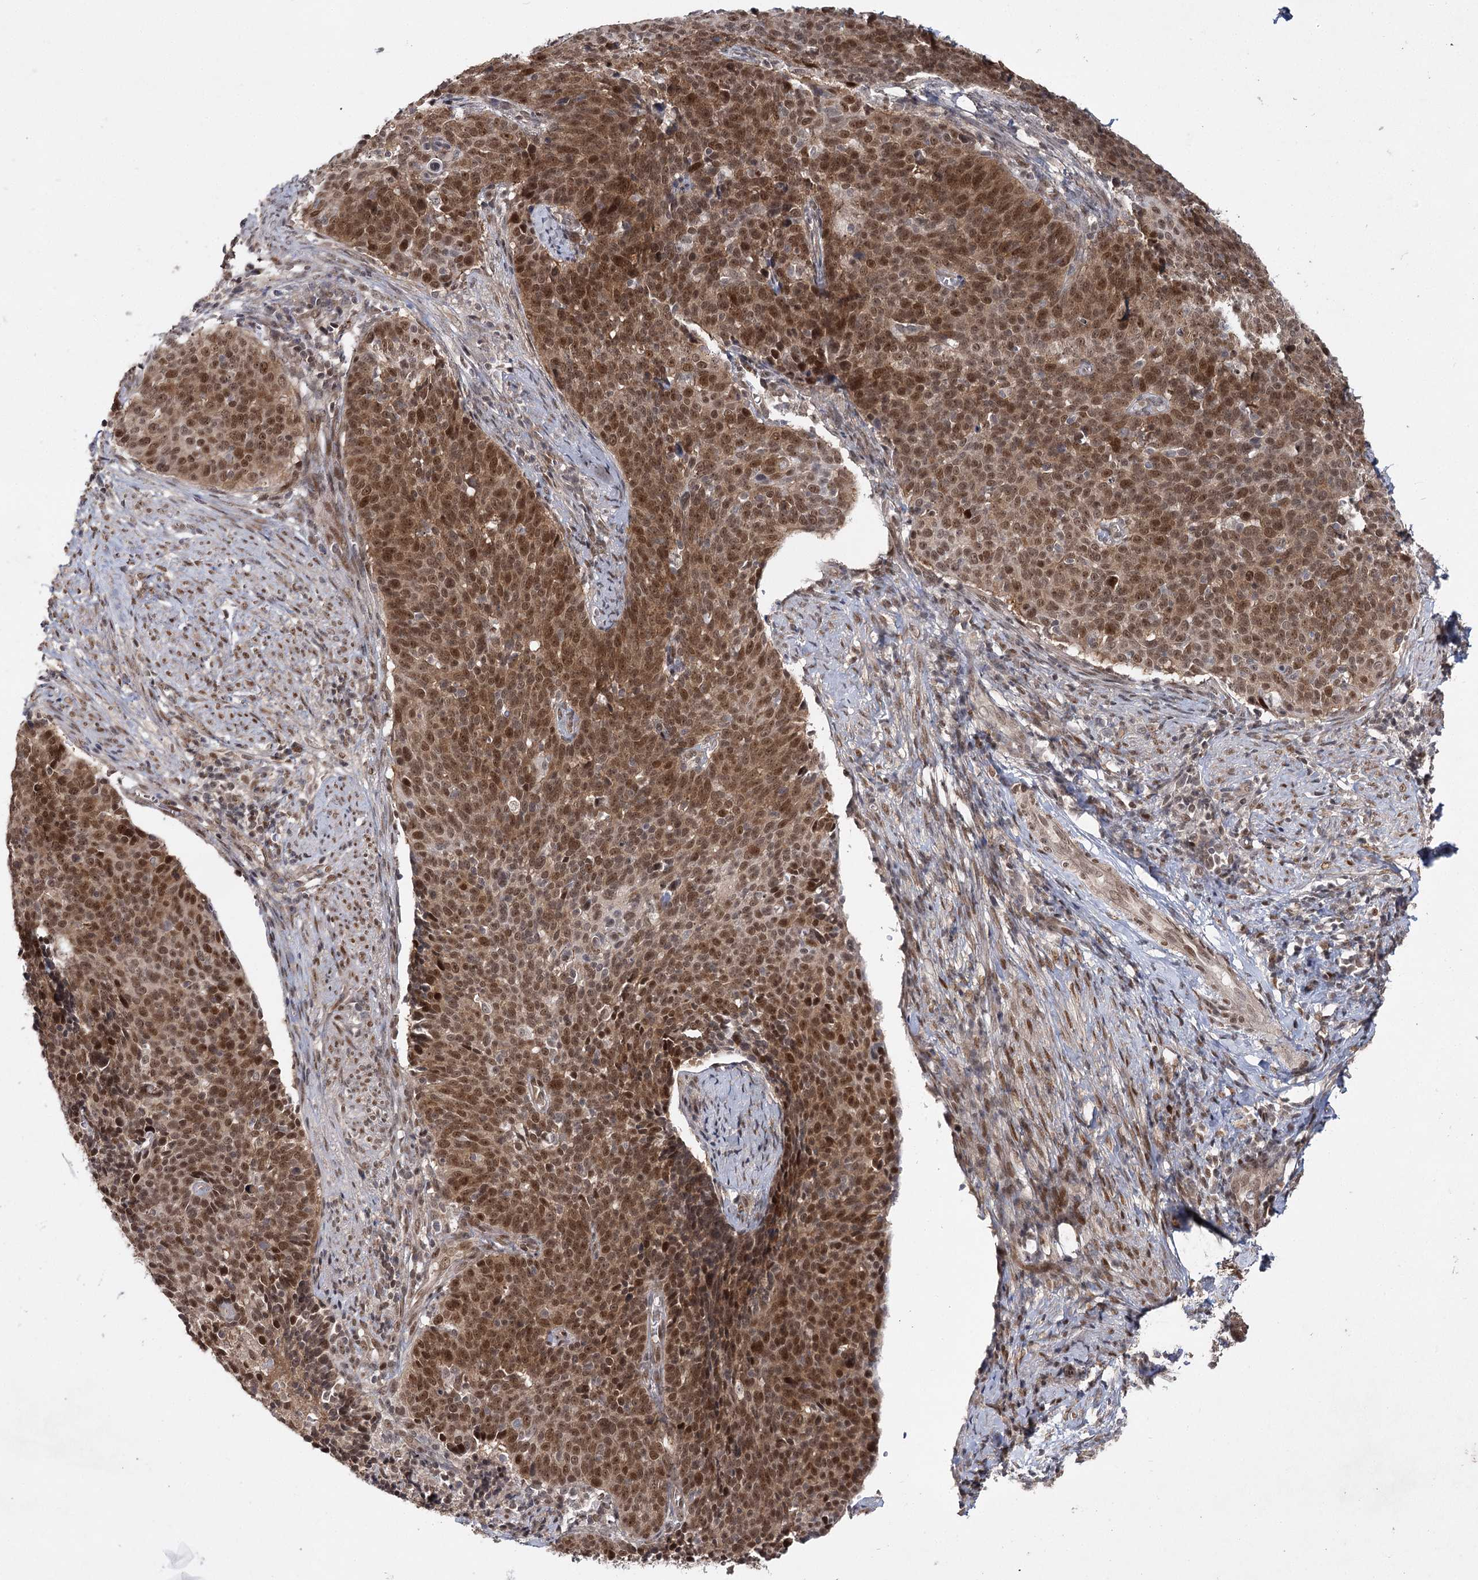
{"staining": {"intensity": "moderate", "quantity": ">75%", "location": "cytoplasmic/membranous,nuclear"}, "tissue": "cervical cancer", "cell_type": "Tumor cells", "image_type": "cancer", "snomed": [{"axis": "morphology", "description": "Squamous cell carcinoma, NOS"}, {"axis": "topography", "description": "Cervix"}], "caption": "The immunohistochemical stain shows moderate cytoplasmic/membranous and nuclear expression in tumor cells of cervical cancer (squamous cell carcinoma) tissue.", "gene": "DCUN1D4", "patient": {"sex": "female", "age": 39}}